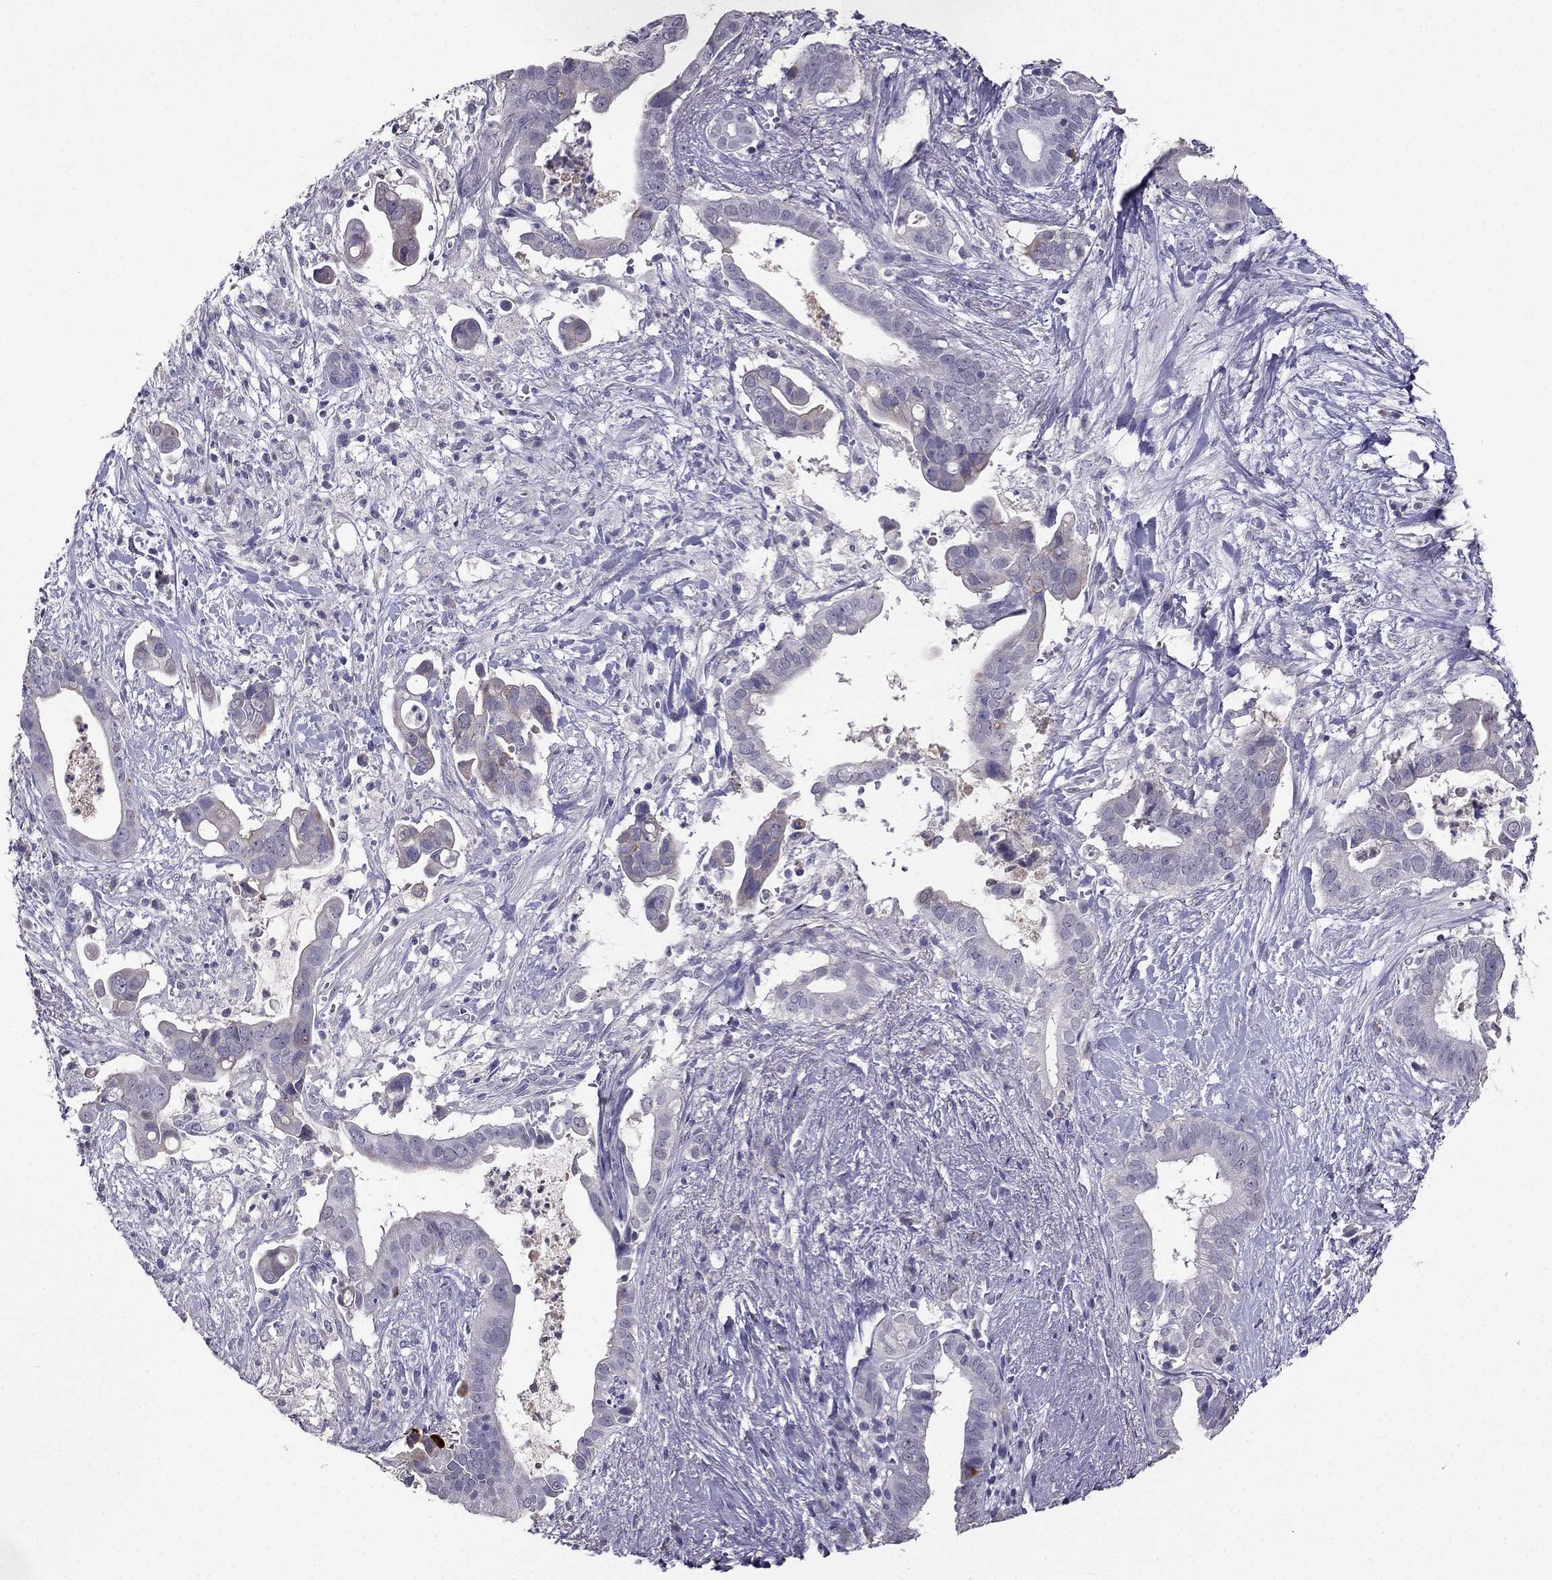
{"staining": {"intensity": "negative", "quantity": "none", "location": "none"}, "tissue": "pancreatic cancer", "cell_type": "Tumor cells", "image_type": "cancer", "snomed": [{"axis": "morphology", "description": "Adenocarcinoma, NOS"}, {"axis": "topography", "description": "Pancreas"}], "caption": "The immunohistochemistry histopathology image has no significant positivity in tumor cells of pancreatic cancer (adenocarcinoma) tissue. (DAB immunohistochemistry (IHC), high magnification).", "gene": "SCG5", "patient": {"sex": "male", "age": 61}}